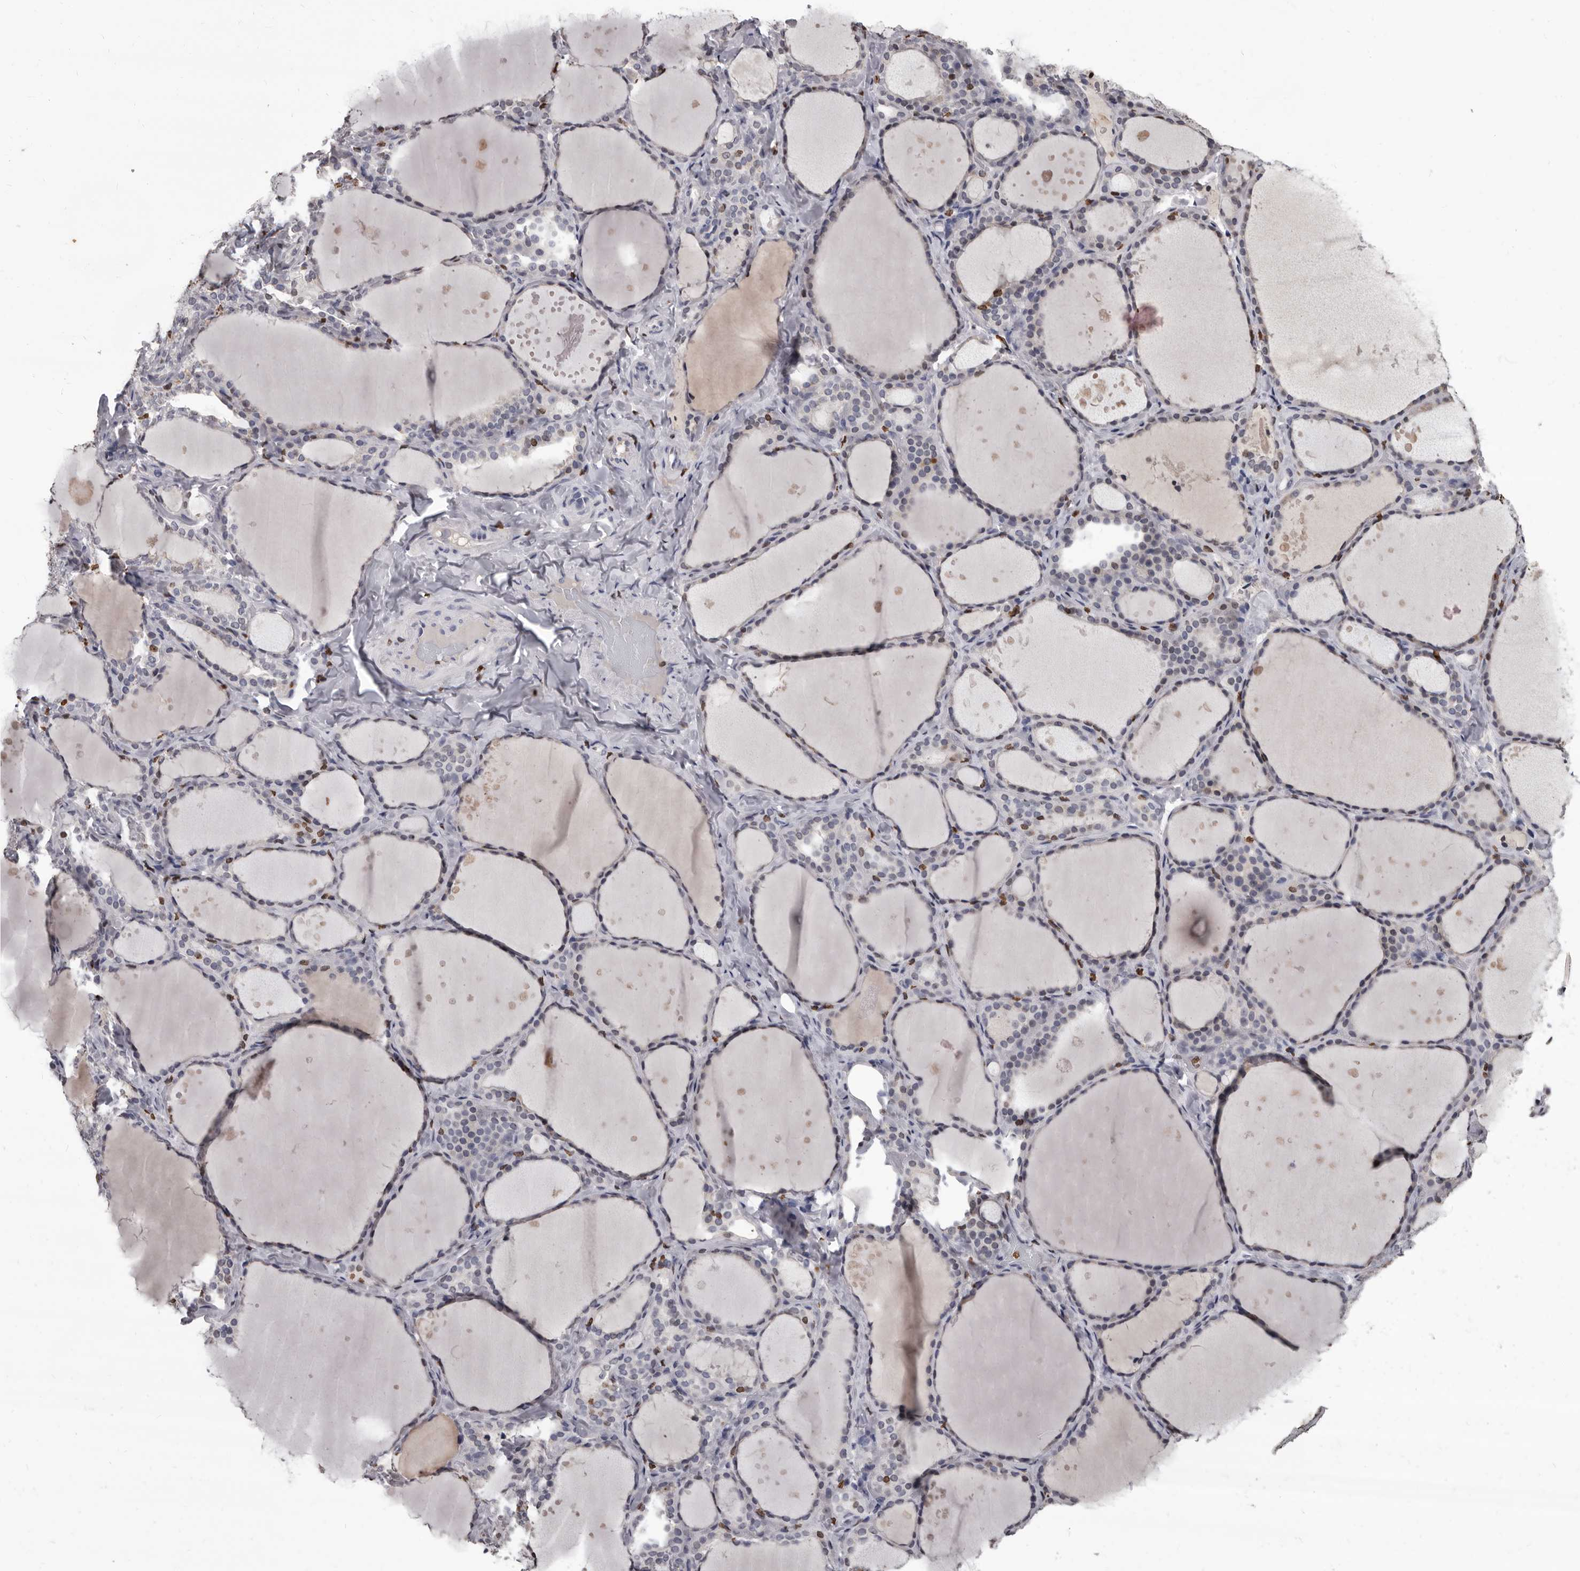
{"staining": {"intensity": "negative", "quantity": "none", "location": "none"}, "tissue": "thyroid gland", "cell_type": "Glandular cells", "image_type": "normal", "snomed": [{"axis": "morphology", "description": "Normal tissue, NOS"}, {"axis": "topography", "description": "Thyroid gland"}], "caption": "Glandular cells are negative for brown protein staining in unremarkable thyroid gland. (Immunohistochemistry (ihc), brightfield microscopy, high magnification).", "gene": "AHR", "patient": {"sex": "female", "age": 44}}